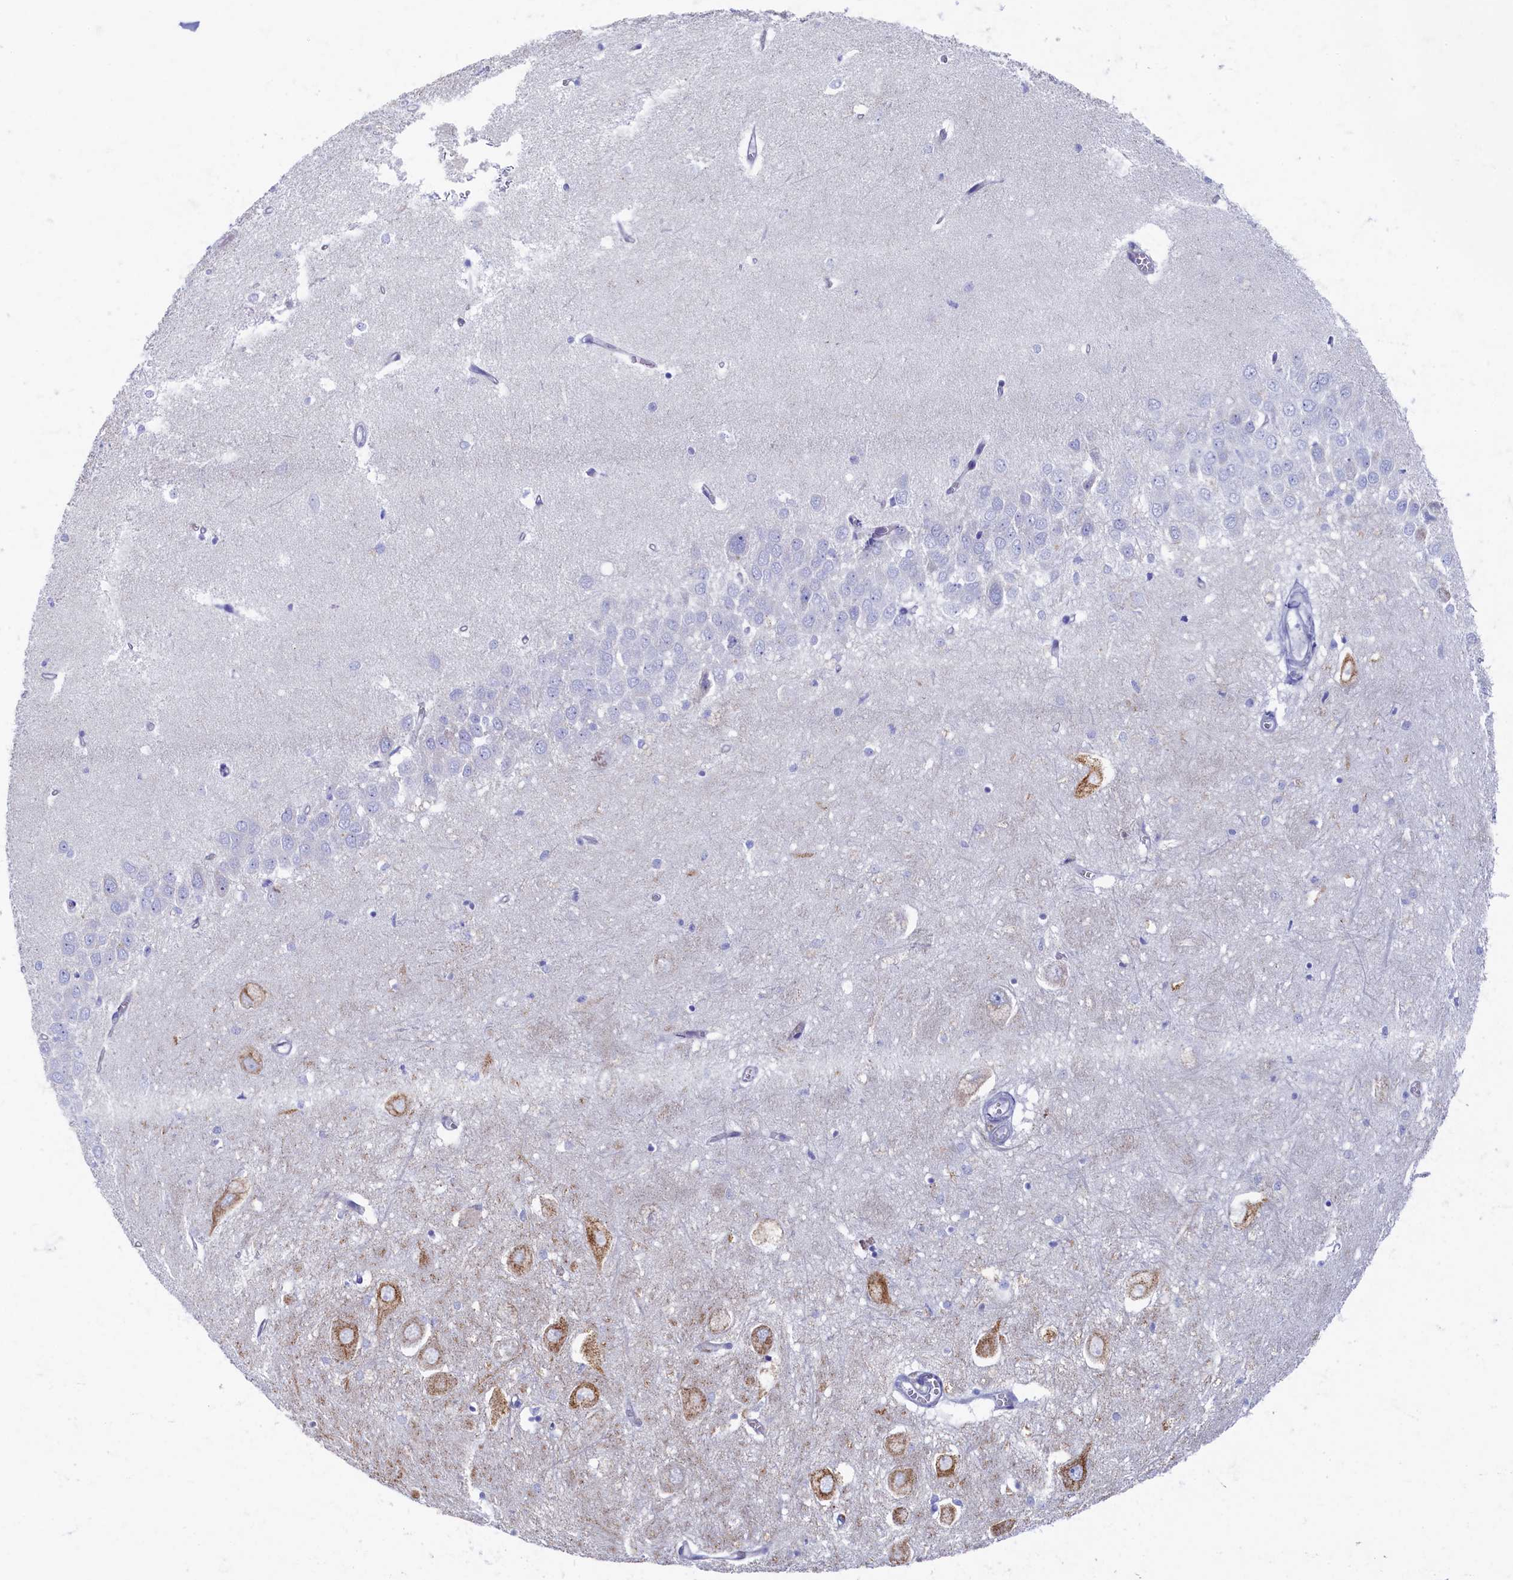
{"staining": {"intensity": "negative", "quantity": "none", "location": "none"}, "tissue": "hippocampus", "cell_type": "Glial cells", "image_type": "normal", "snomed": [{"axis": "morphology", "description": "Normal tissue, NOS"}, {"axis": "topography", "description": "Hippocampus"}], "caption": "Hippocampus stained for a protein using immunohistochemistry (IHC) displays no positivity glial cells.", "gene": "OCIAD2", "patient": {"sex": "female", "age": 64}}